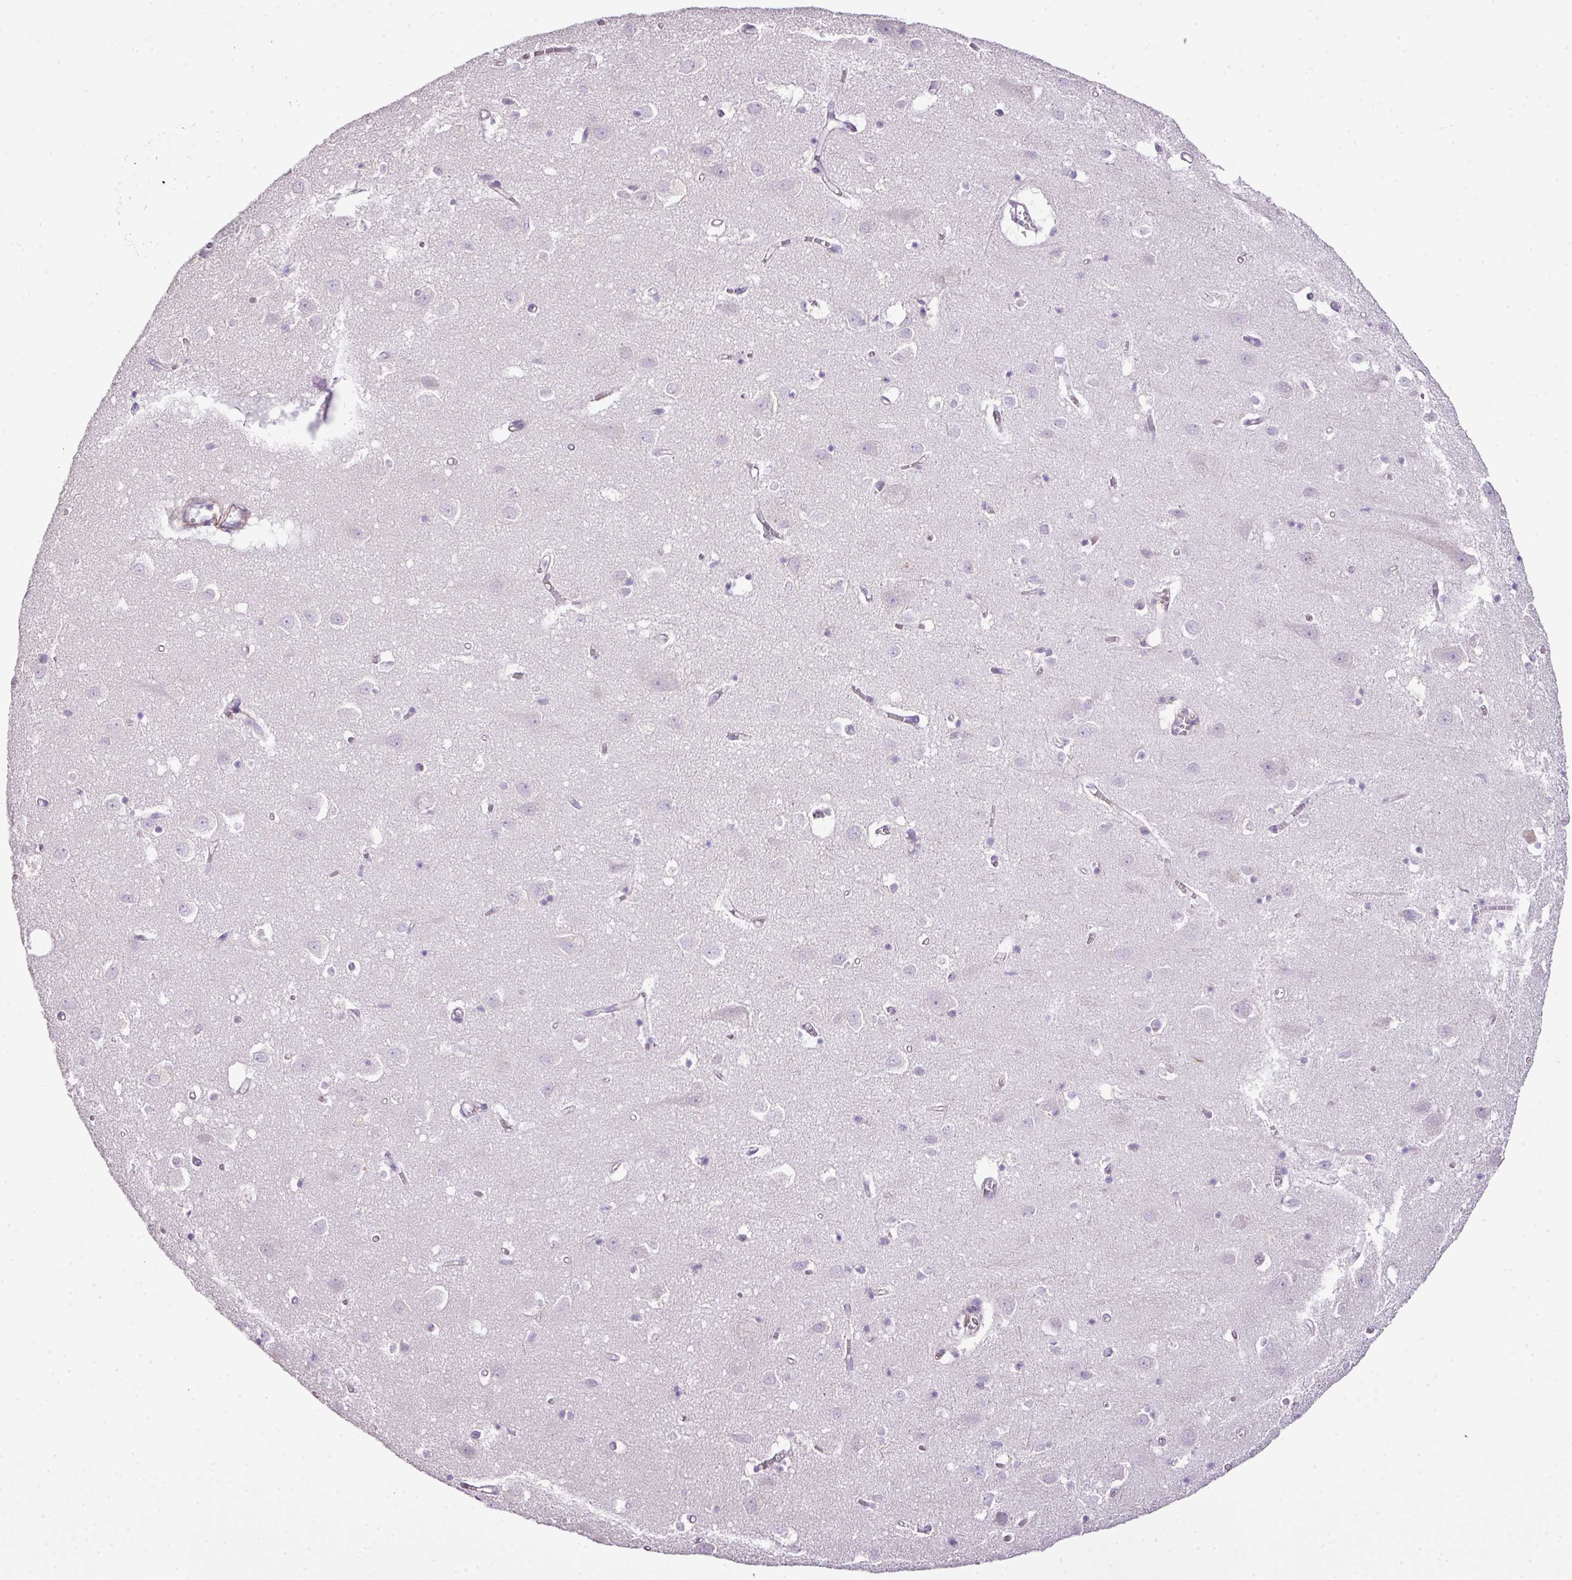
{"staining": {"intensity": "strong", "quantity": "25%-75%", "location": "cytoplasmic/membranous"}, "tissue": "cerebral cortex", "cell_type": "Endothelial cells", "image_type": "normal", "snomed": [{"axis": "morphology", "description": "Normal tissue, NOS"}, {"axis": "topography", "description": "Cerebral cortex"}], "caption": "High-power microscopy captured an immunohistochemistry photomicrograph of benign cerebral cortex, revealing strong cytoplasmic/membranous positivity in approximately 25%-75% of endothelial cells.", "gene": "CTXN2", "patient": {"sex": "male", "age": 70}}